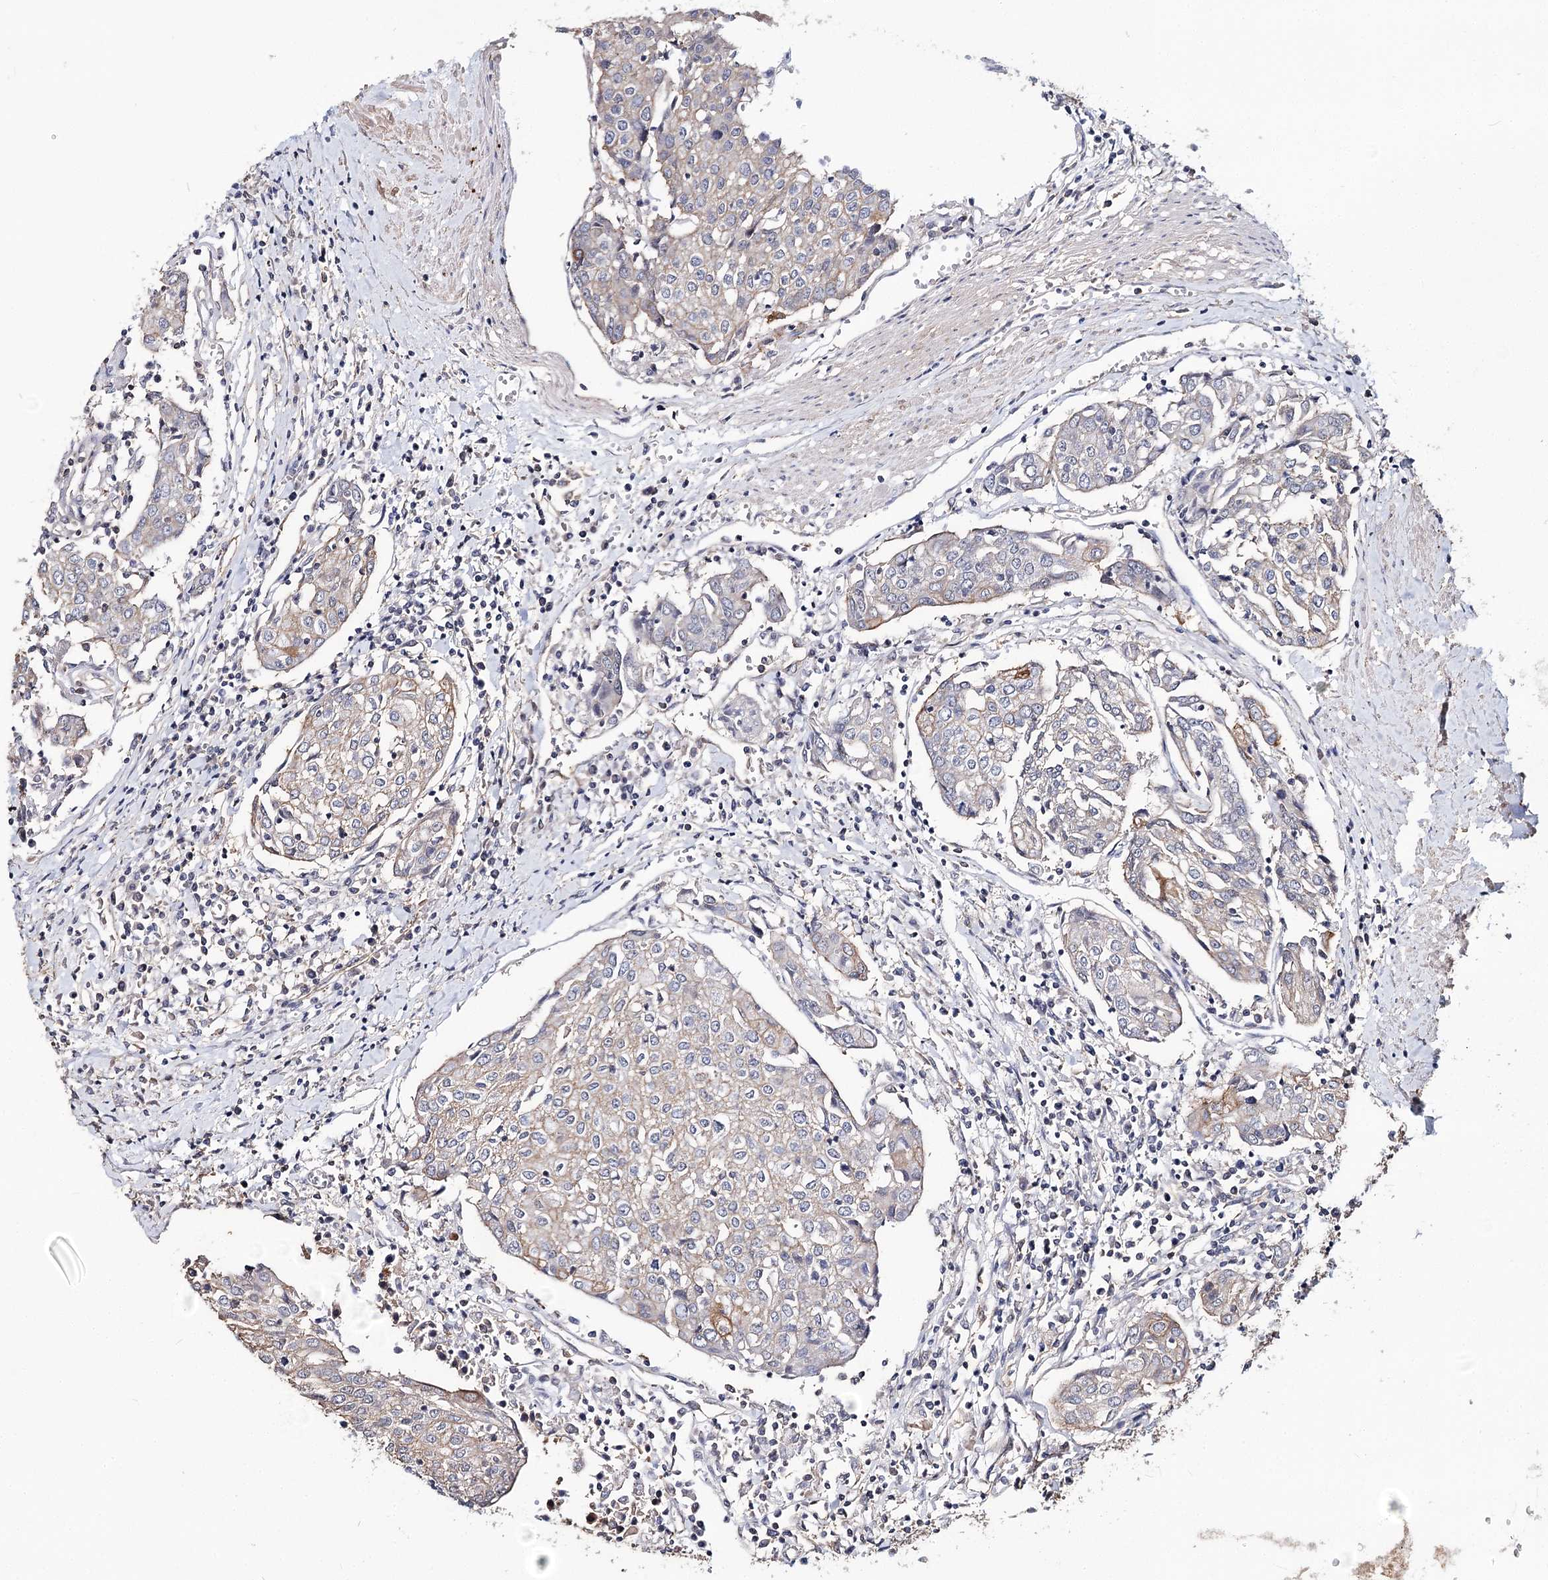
{"staining": {"intensity": "weak", "quantity": "<25%", "location": "cytoplasmic/membranous"}, "tissue": "urothelial cancer", "cell_type": "Tumor cells", "image_type": "cancer", "snomed": [{"axis": "morphology", "description": "Urothelial carcinoma, High grade"}, {"axis": "topography", "description": "Urinary bladder"}], "caption": "A micrograph of human urothelial cancer is negative for staining in tumor cells.", "gene": "TMEM218", "patient": {"sex": "female", "age": 85}}